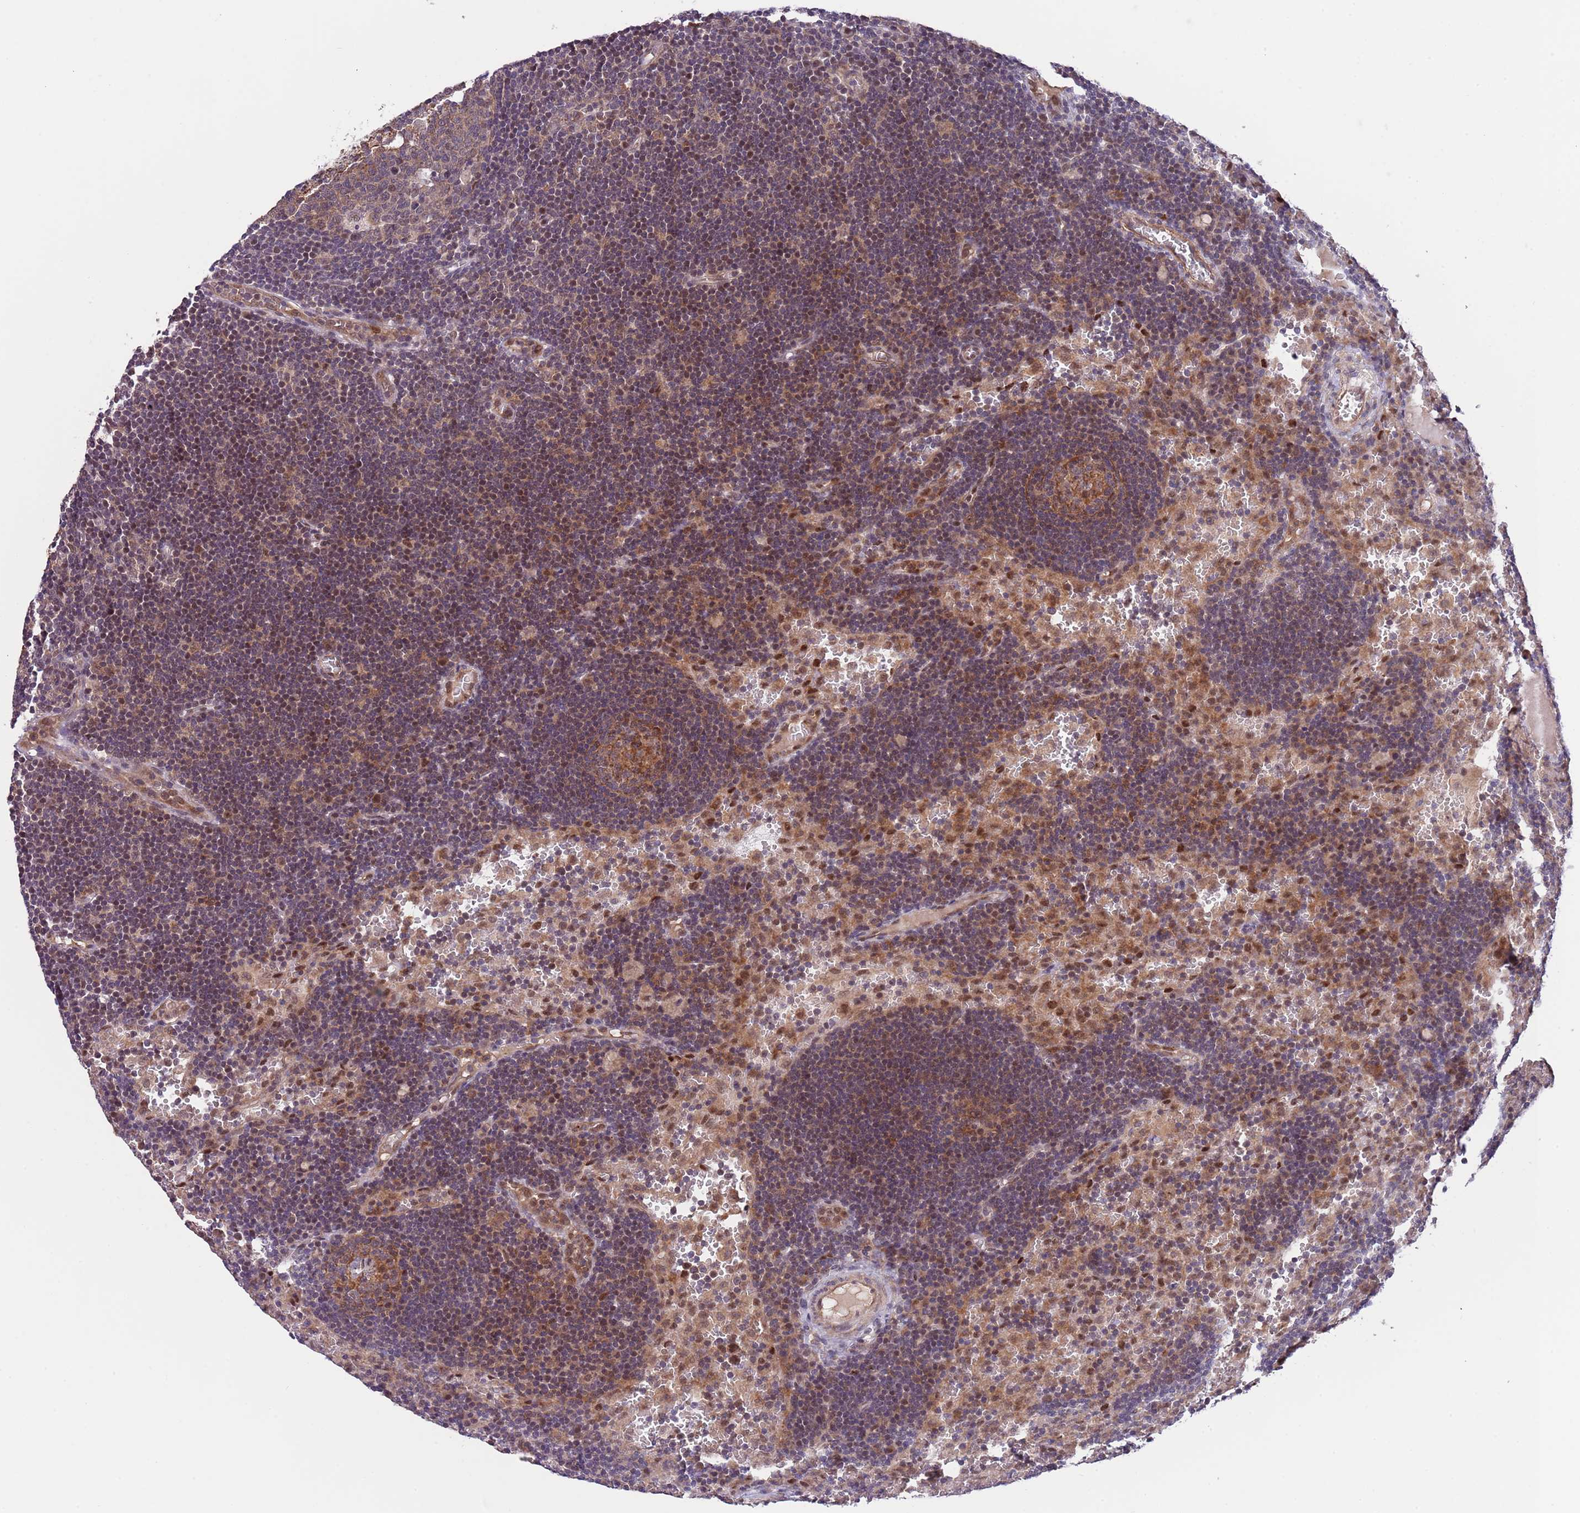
{"staining": {"intensity": "weak", "quantity": "25%-75%", "location": "cytoplasmic/membranous"}, "tissue": "lymph node", "cell_type": "Germinal center cells", "image_type": "normal", "snomed": [{"axis": "morphology", "description": "Normal tissue, NOS"}, {"axis": "topography", "description": "Lymph node"}], "caption": "Protein staining by IHC displays weak cytoplasmic/membranous staining in about 25%-75% of germinal center cells in normal lymph node. Nuclei are stained in blue.", "gene": "PRR16", "patient": {"sex": "male", "age": 62}}